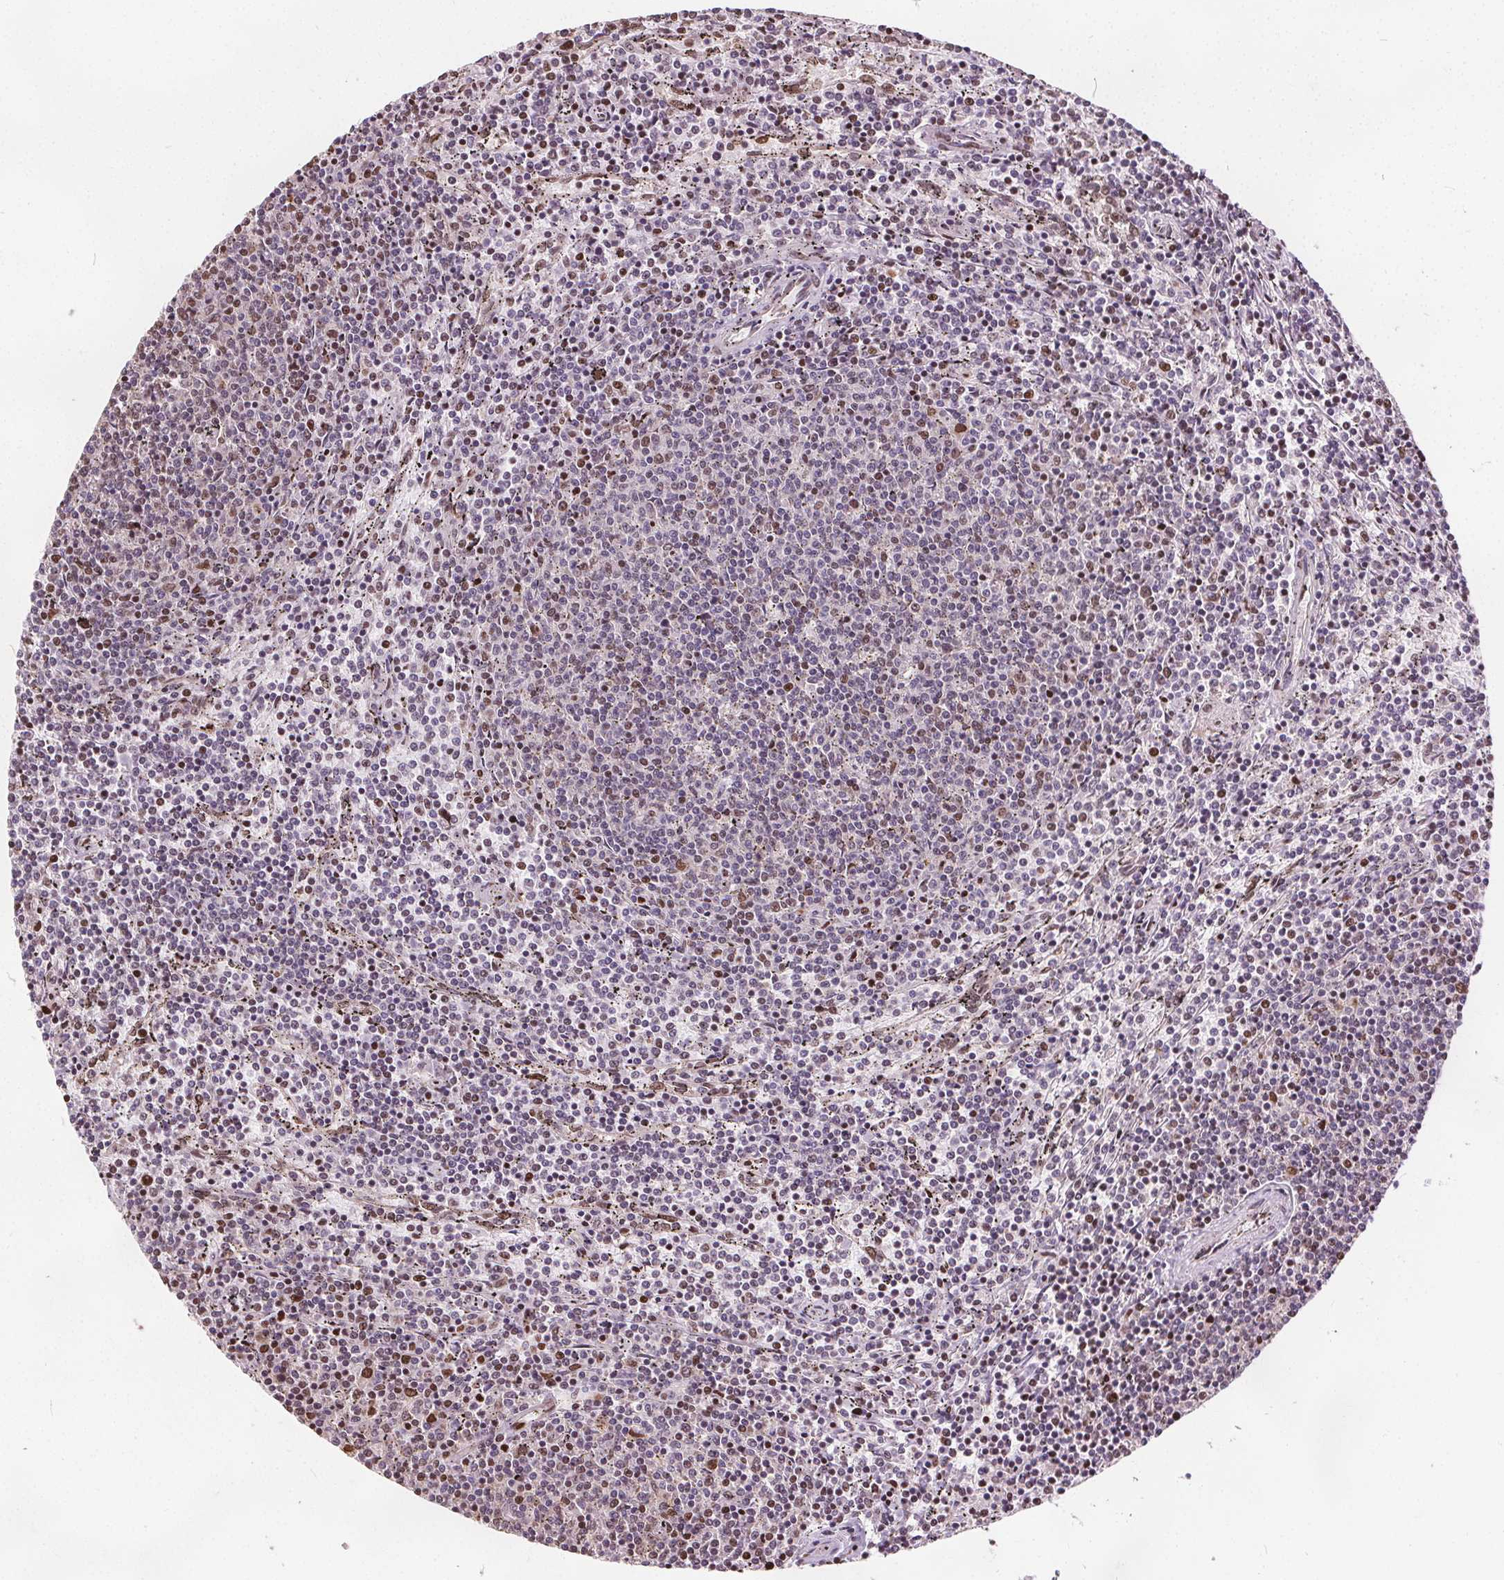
{"staining": {"intensity": "moderate", "quantity": "<25%", "location": "nuclear"}, "tissue": "lymphoma", "cell_type": "Tumor cells", "image_type": "cancer", "snomed": [{"axis": "morphology", "description": "Malignant lymphoma, non-Hodgkin's type, Low grade"}, {"axis": "topography", "description": "Spleen"}], "caption": "Immunohistochemical staining of lymphoma exhibits low levels of moderate nuclear staining in about <25% of tumor cells.", "gene": "ISLR2", "patient": {"sex": "female", "age": 50}}